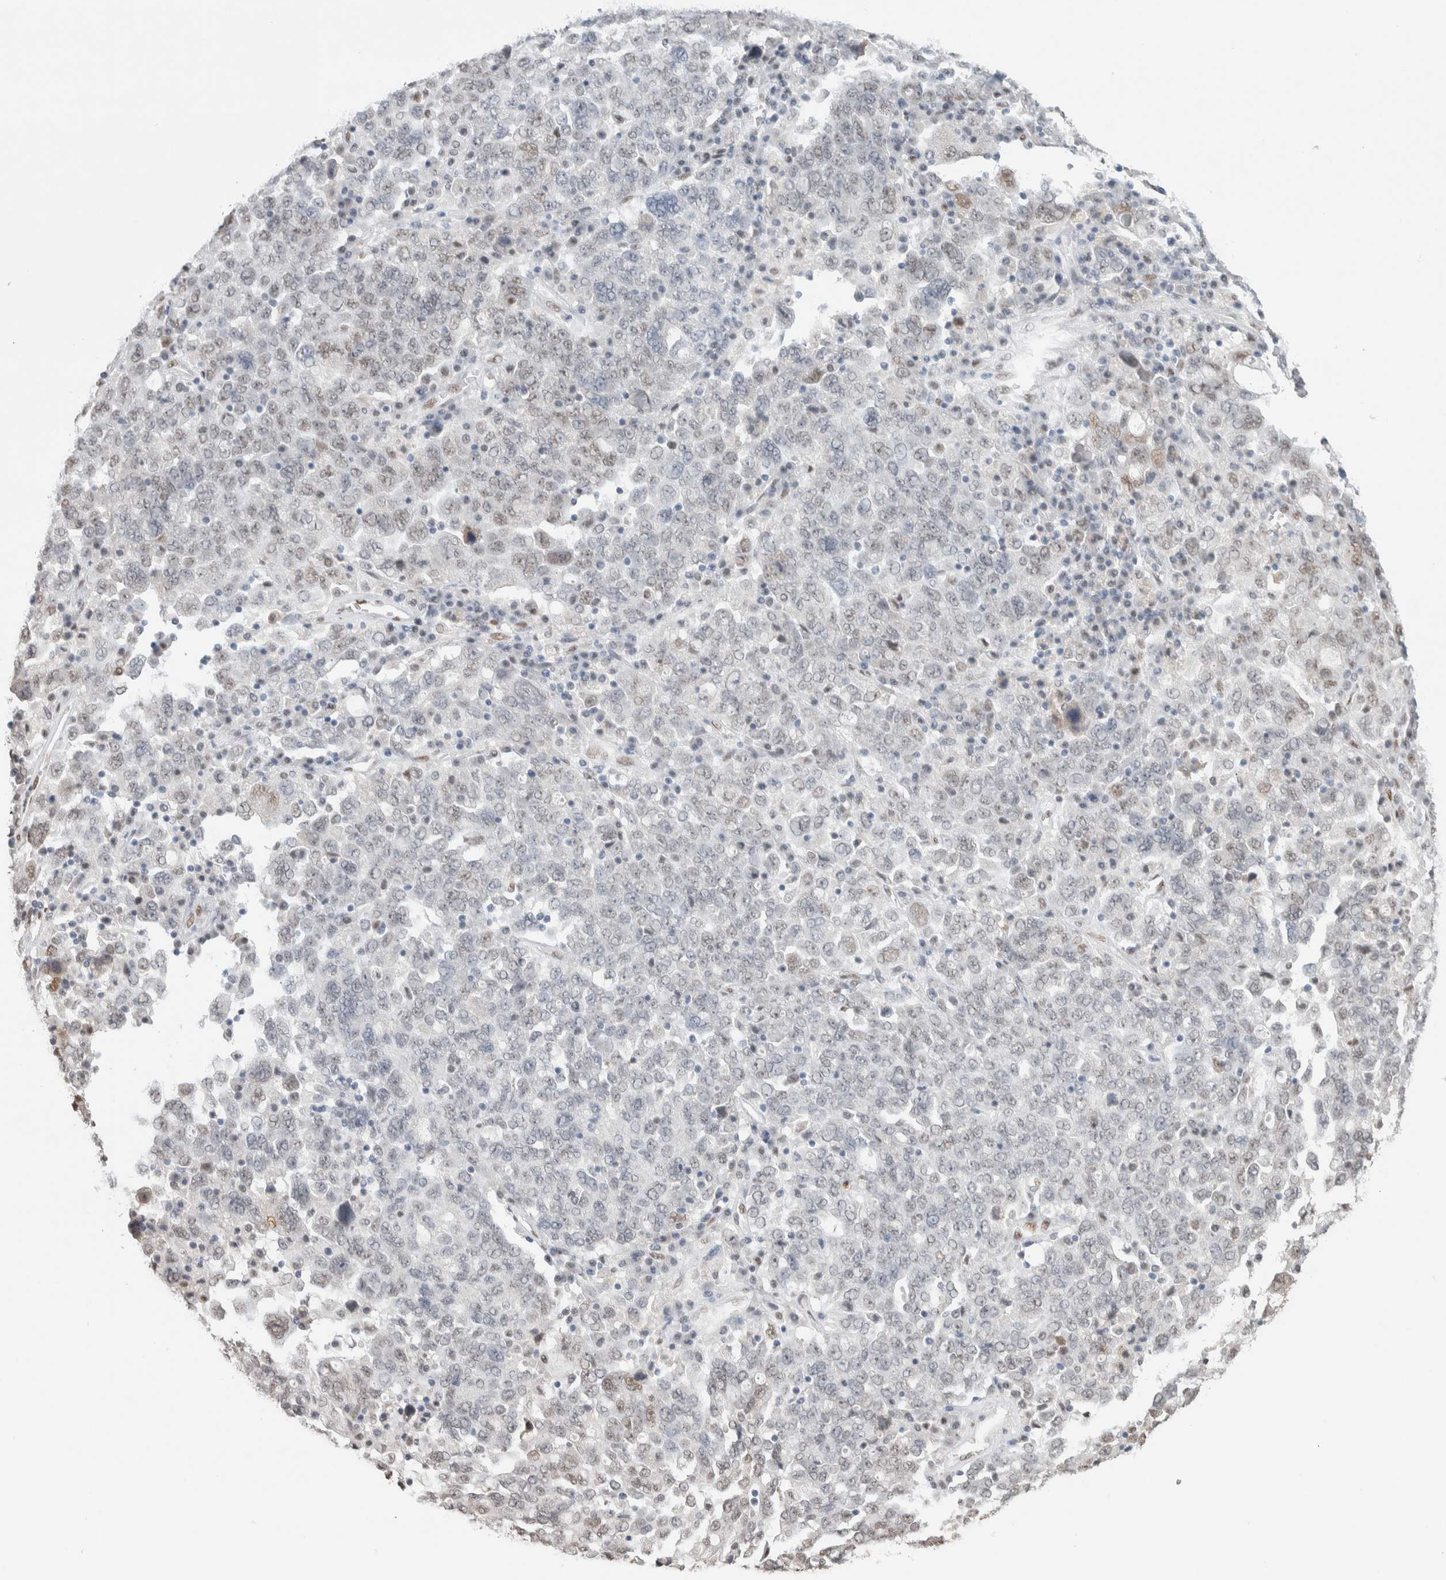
{"staining": {"intensity": "weak", "quantity": "<25%", "location": "nuclear"}, "tissue": "ovarian cancer", "cell_type": "Tumor cells", "image_type": "cancer", "snomed": [{"axis": "morphology", "description": "Carcinoma, endometroid"}, {"axis": "topography", "description": "Ovary"}], "caption": "There is no significant expression in tumor cells of ovarian endometroid carcinoma.", "gene": "PRMT1", "patient": {"sex": "female", "age": 62}}